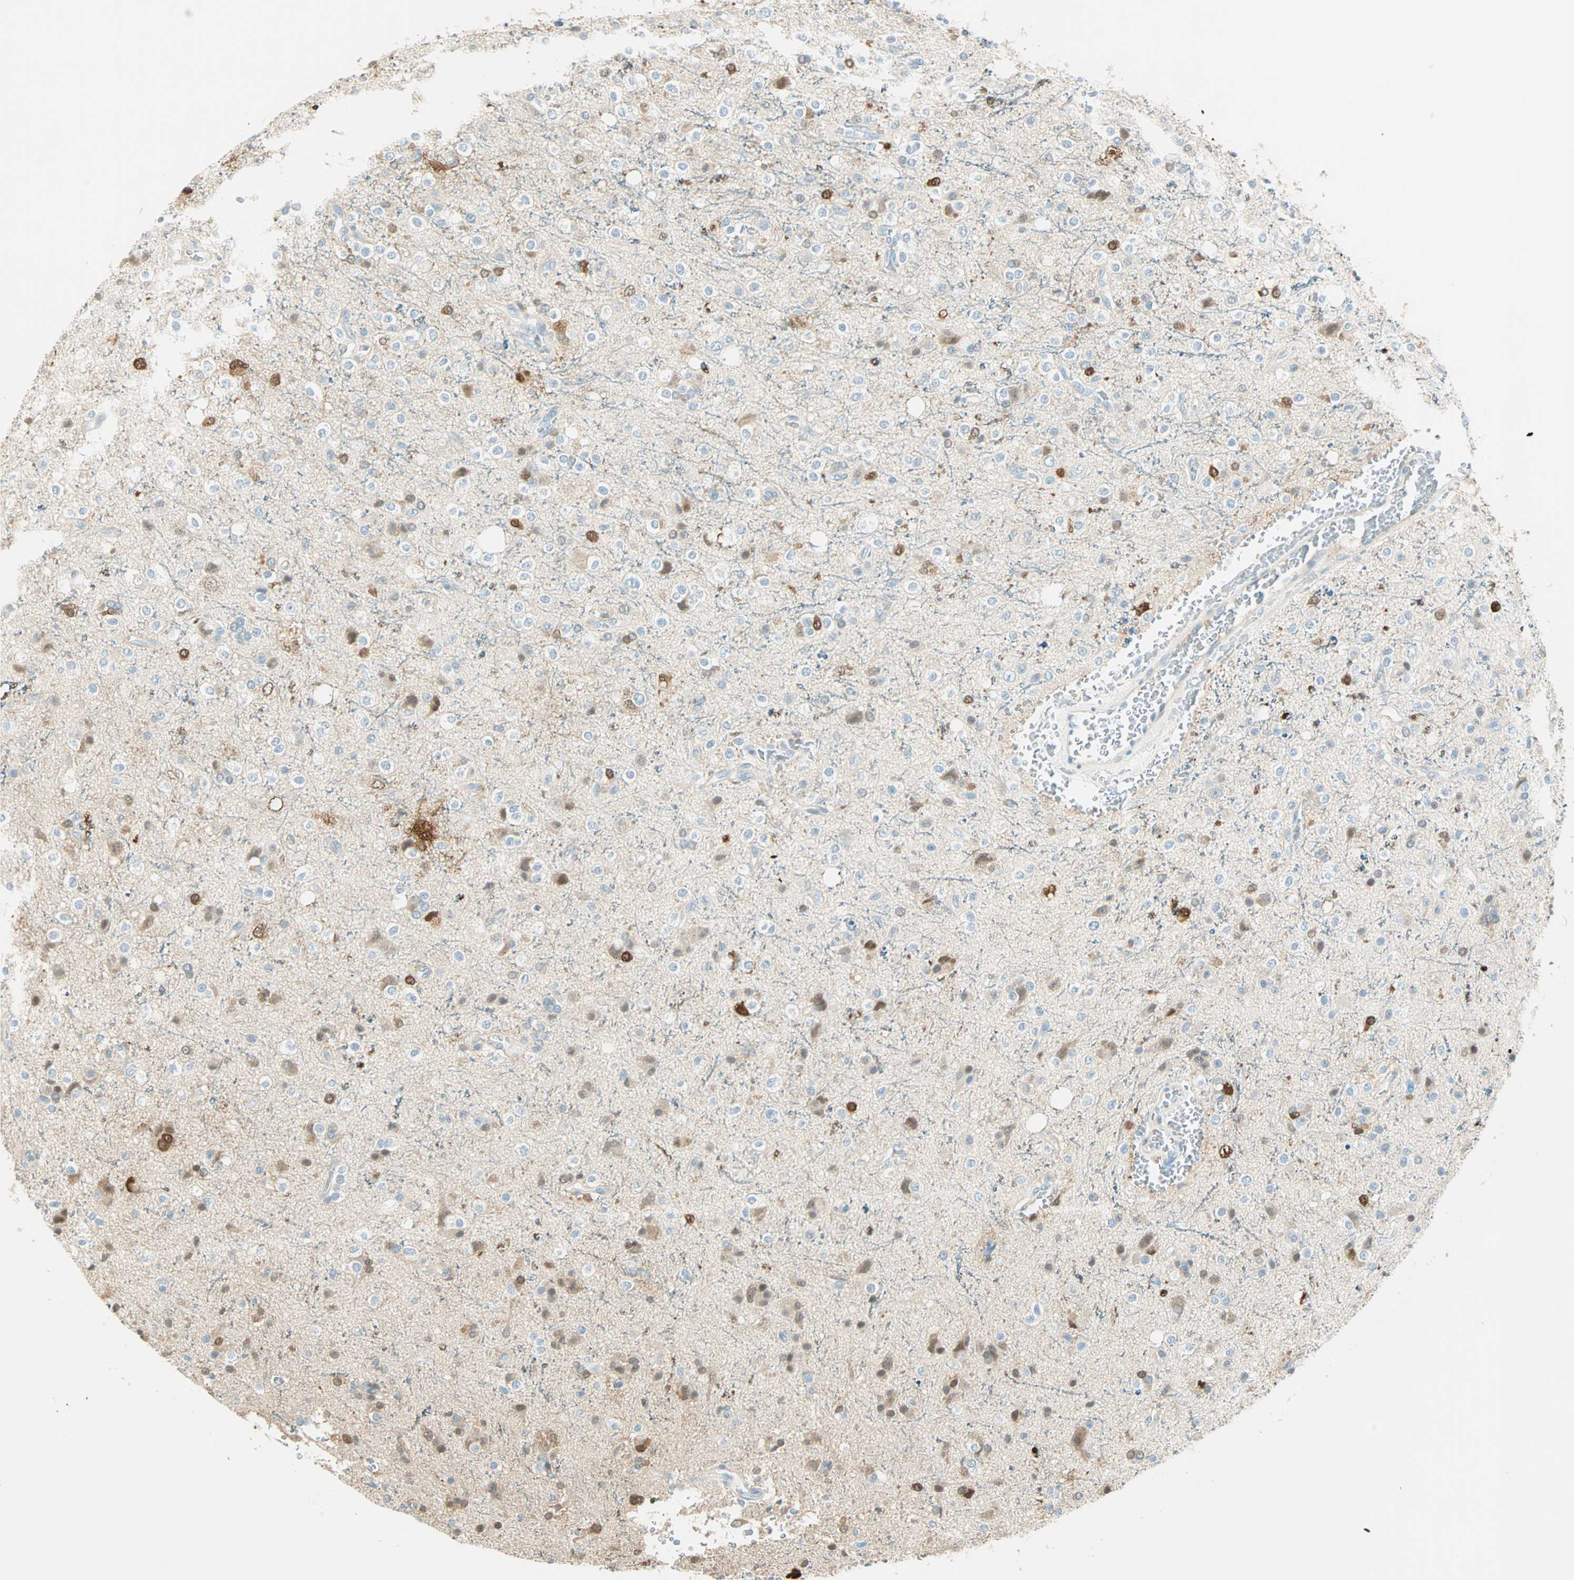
{"staining": {"intensity": "moderate", "quantity": "25%-75%", "location": "cytoplasmic/membranous,nuclear"}, "tissue": "glioma", "cell_type": "Tumor cells", "image_type": "cancer", "snomed": [{"axis": "morphology", "description": "Glioma, malignant, High grade"}, {"axis": "topography", "description": "Brain"}], "caption": "Human glioma stained for a protein (brown) displays moderate cytoplasmic/membranous and nuclear positive positivity in approximately 25%-75% of tumor cells.", "gene": "S100A1", "patient": {"sex": "male", "age": 47}}